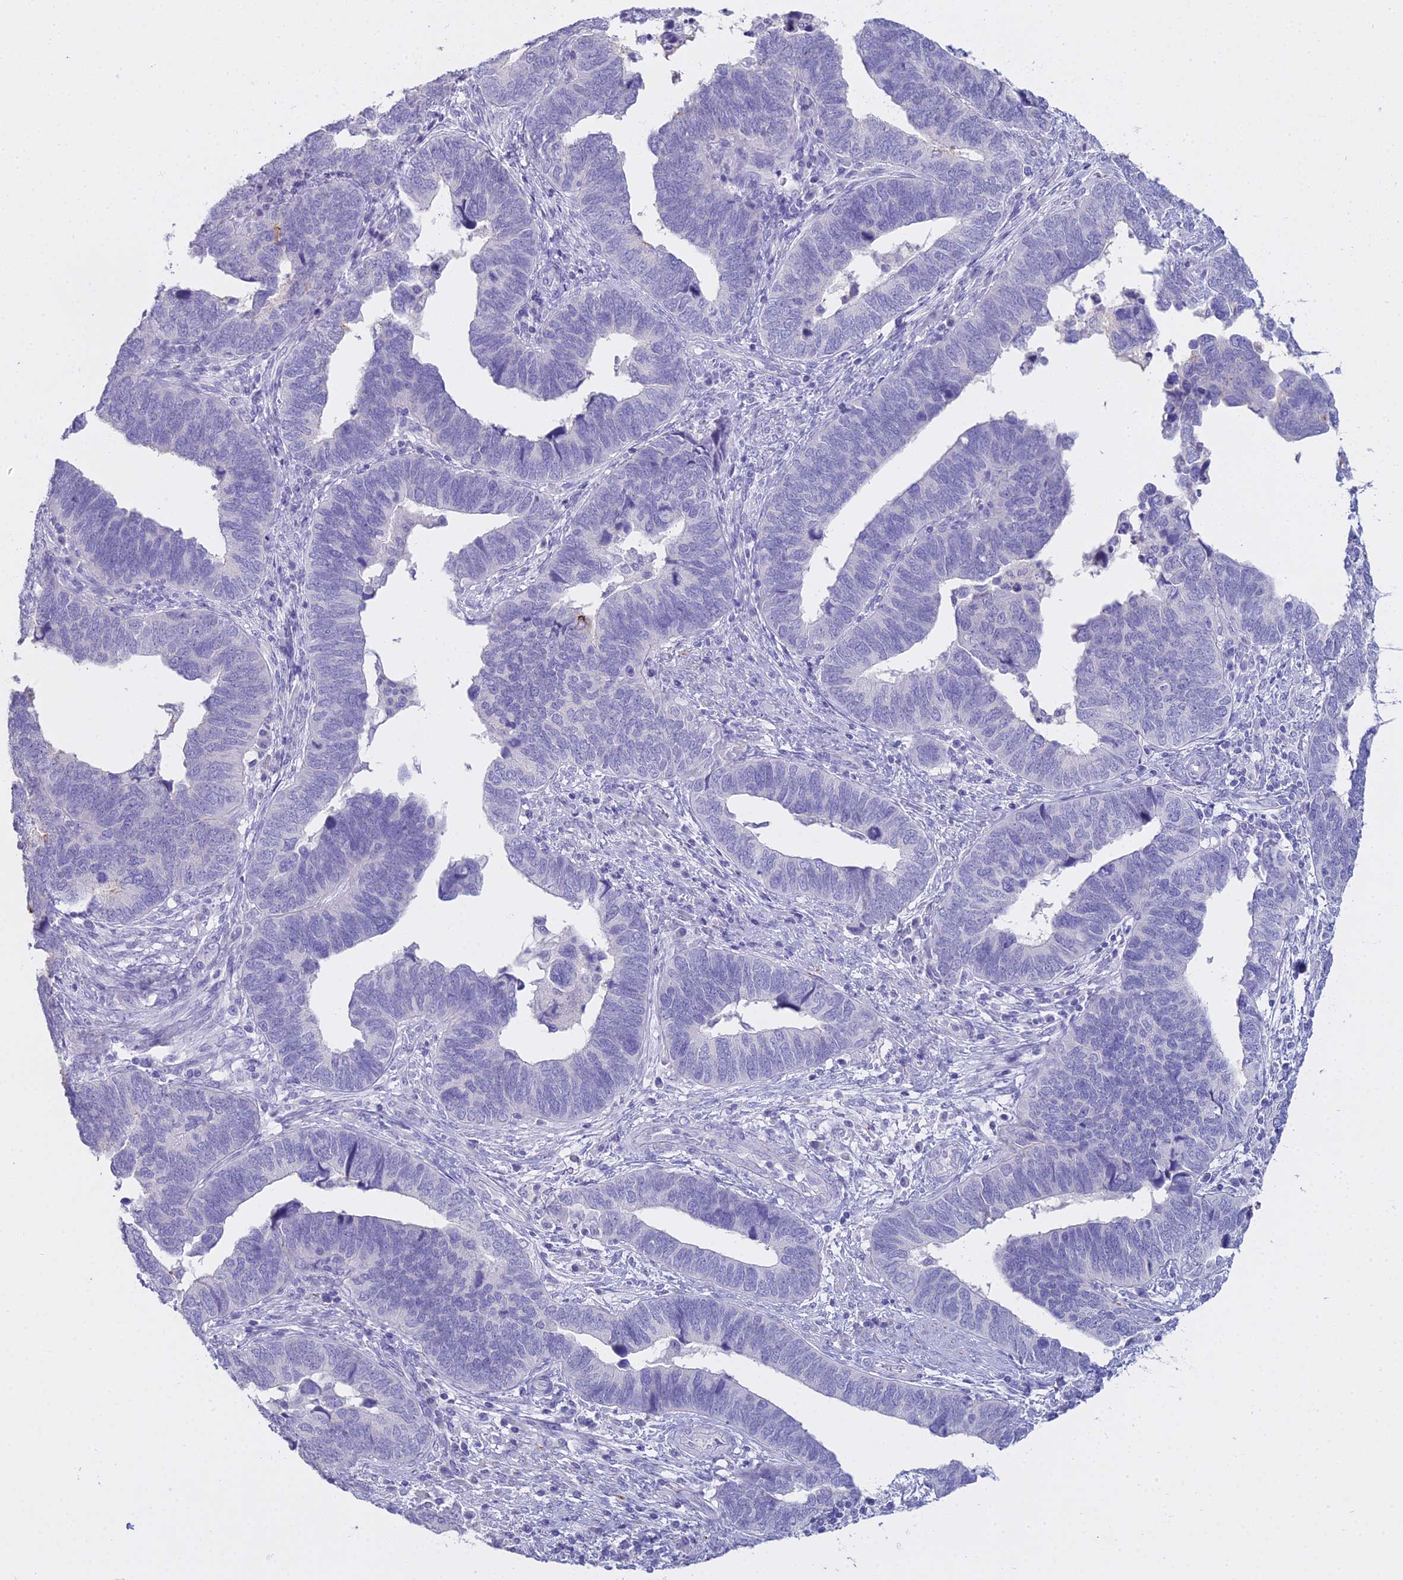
{"staining": {"intensity": "strong", "quantity": "<25%", "location": "cytoplasmic/membranous"}, "tissue": "endometrial cancer", "cell_type": "Tumor cells", "image_type": "cancer", "snomed": [{"axis": "morphology", "description": "Adenocarcinoma, NOS"}, {"axis": "topography", "description": "Endometrium"}], "caption": "DAB immunohistochemical staining of human endometrial cancer demonstrates strong cytoplasmic/membranous protein expression in about <25% of tumor cells. The protein is shown in brown color, while the nuclei are stained blue.", "gene": "ALPP", "patient": {"sex": "female", "age": 79}}